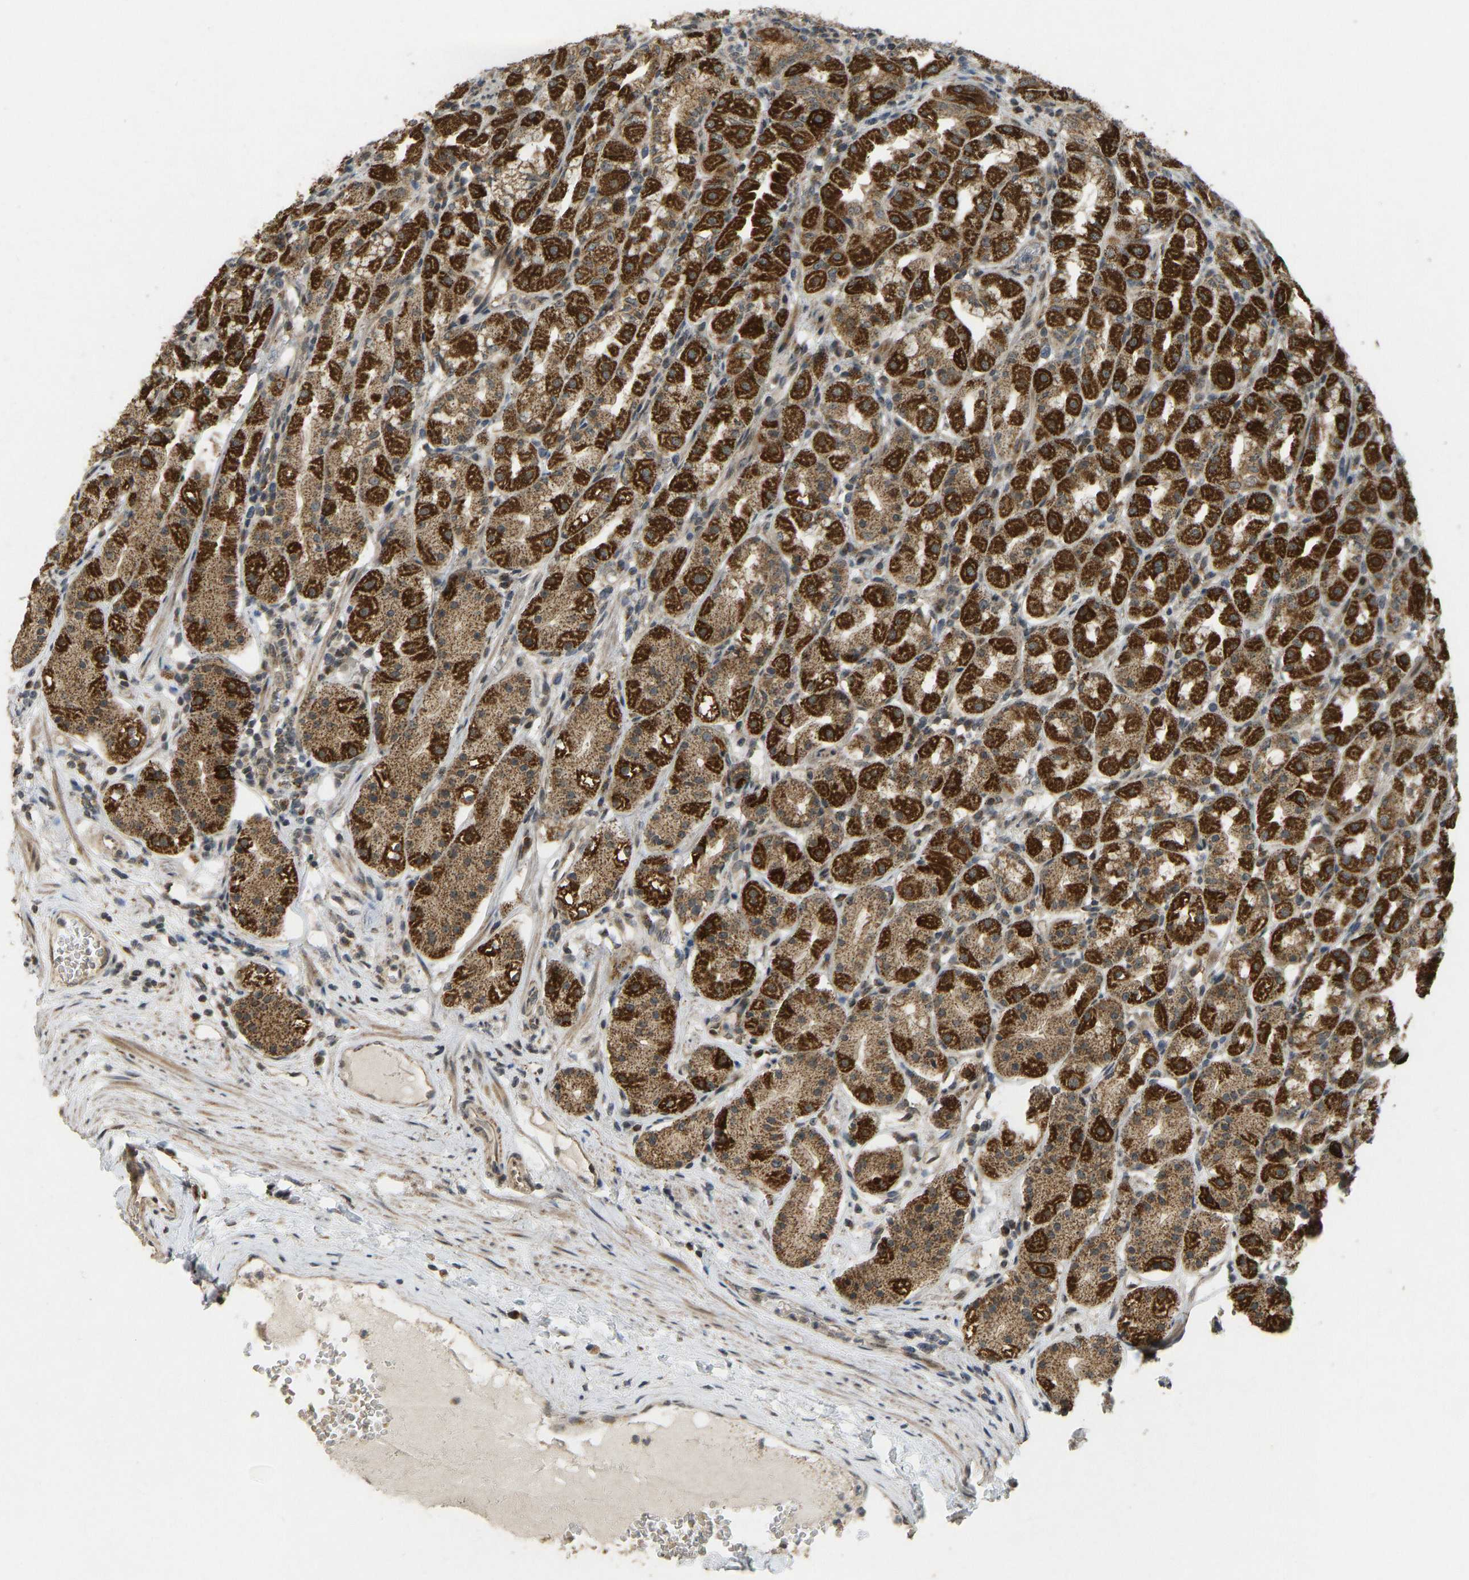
{"staining": {"intensity": "strong", "quantity": ">75%", "location": "cytoplasmic/membranous"}, "tissue": "stomach", "cell_type": "Glandular cells", "image_type": "normal", "snomed": [{"axis": "morphology", "description": "Normal tissue, NOS"}, {"axis": "topography", "description": "Stomach"}, {"axis": "topography", "description": "Stomach, lower"}], "caption": "Strong cytoplasmic/membranous expression for a protein is identified in approximately >75% of glandular cells of unremarkable stomach using IHC.", "gene": "ACADS", "patient": {"sex": "female", "age": 56}}